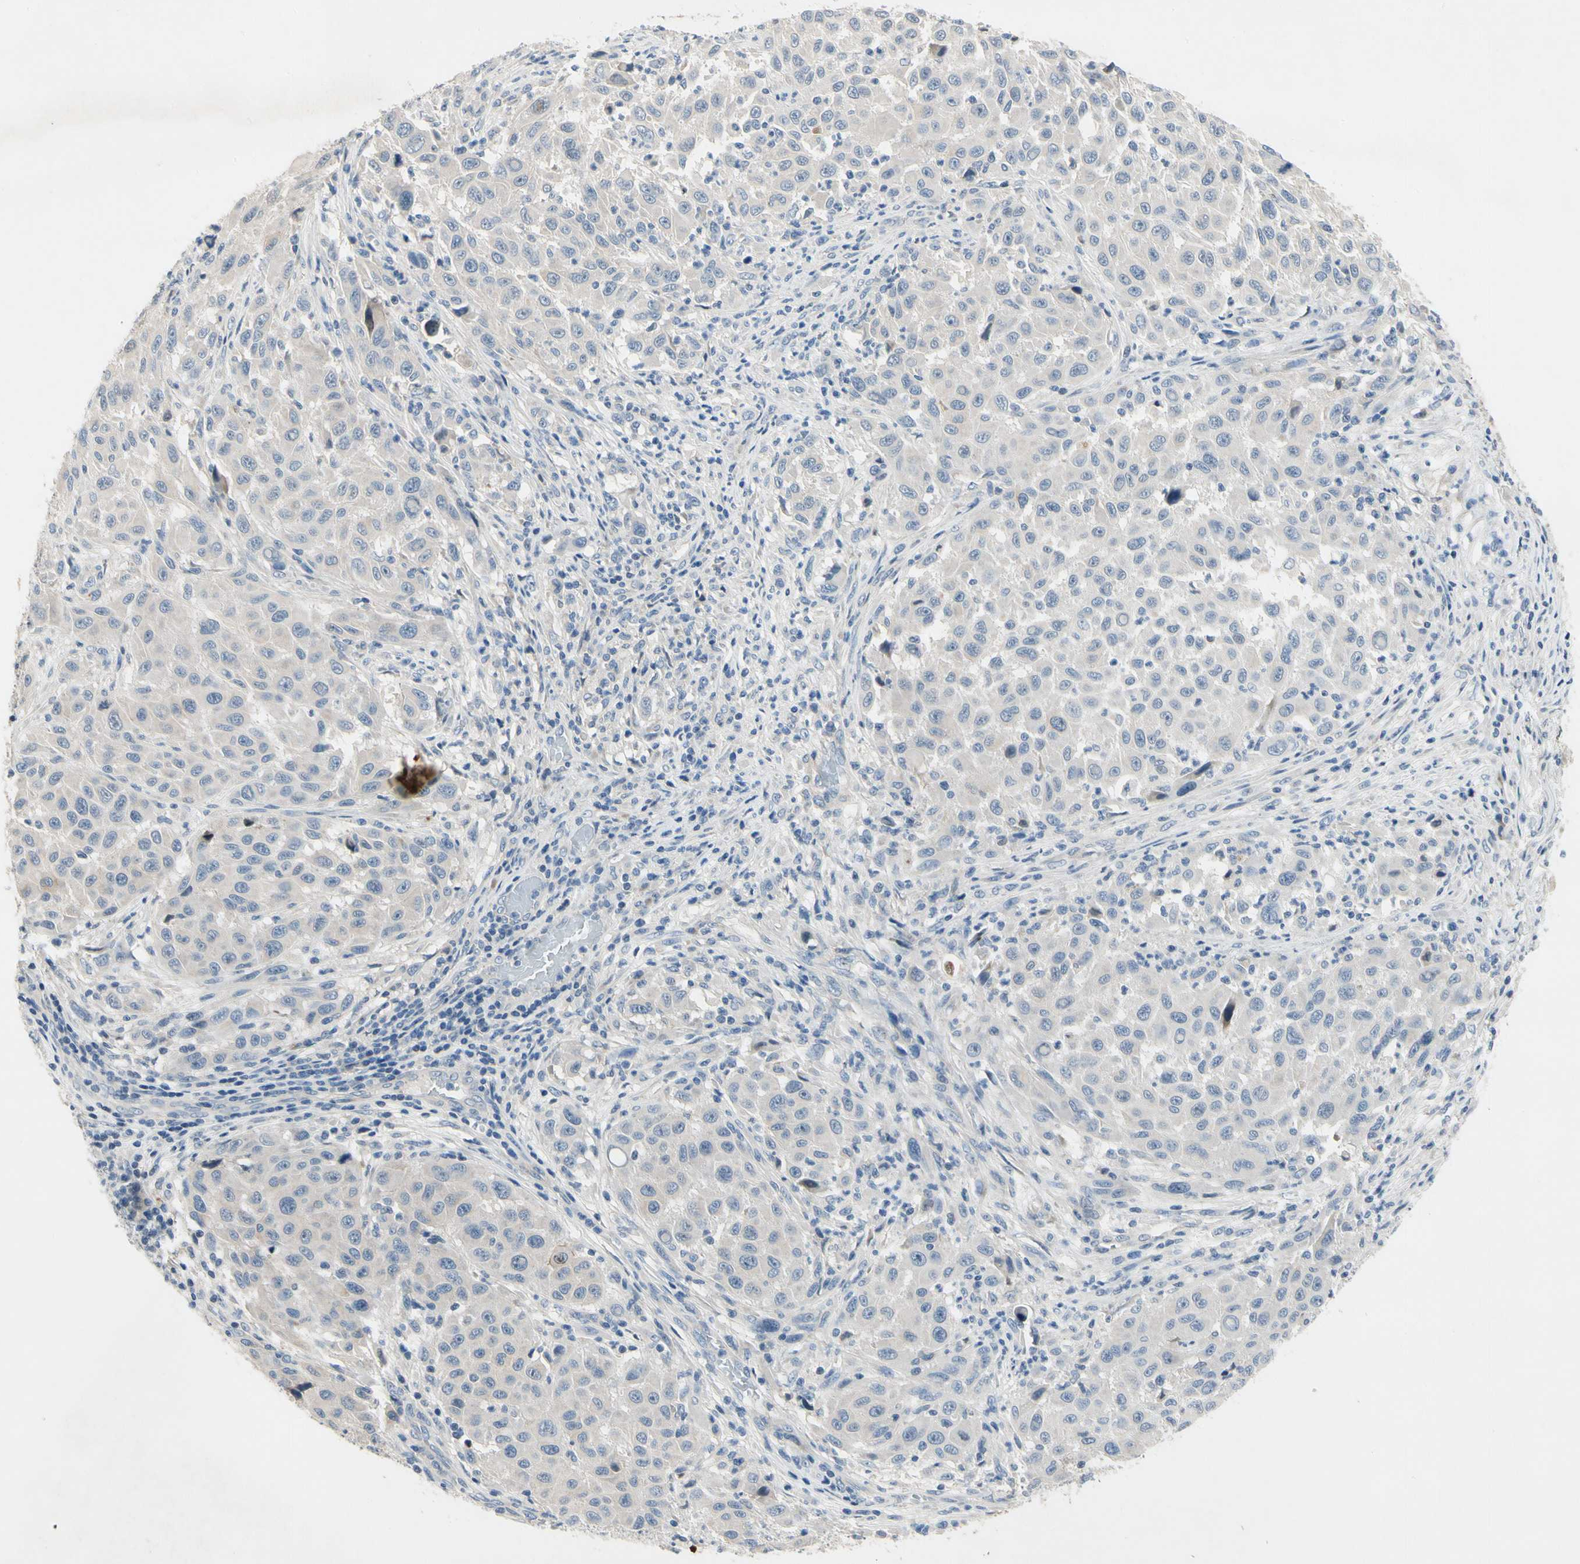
{"staining": {"intensity": "negative", "quantity": "none", "location": "none"}, "tissue": "melanoma", "cell_type": "Tumor cells", "image_type": "cancer", "snomed": [{"axis": "morphology", "description": "Malignant melanoma, Metastatic site"}, {"axis": "topography", "description": "Lymph node"}], "caption": "The immunohistochemistry image has no significant expression in tumor cells of malignant melanoma (metastatic site) tissue.", "gene": "GAS6", "patient": {"sex": "male", "age": 61}}